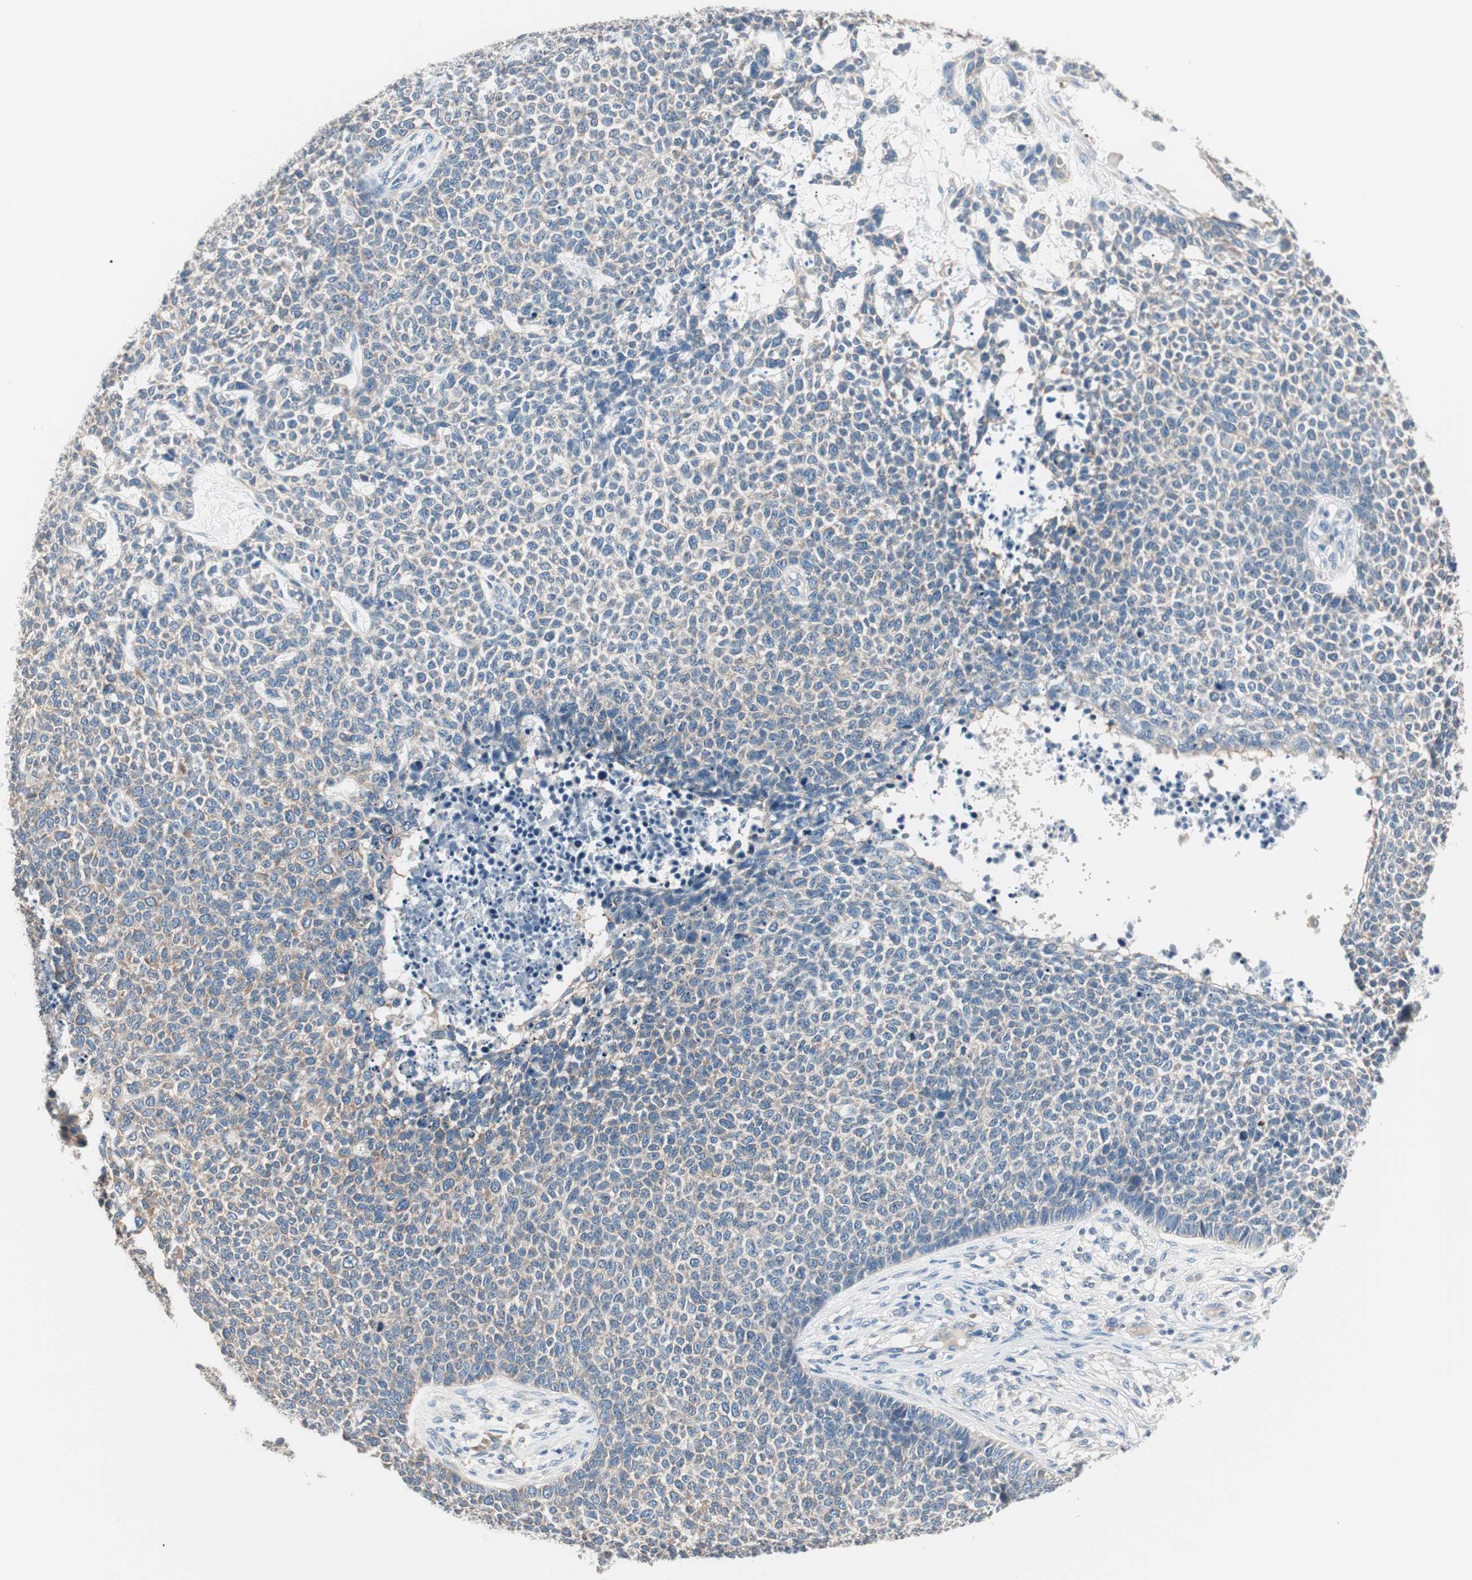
{"staining": {"intensity": "weak", "quantity": "25%-75%", "location": "cytoplasmic/membranous"}, "tissue": "skin cancer", "cell_type": "Tumor cells", "image_type": "cancer", "snomed": [{"axis": "morphology", "description": "Basal cell carcinoma"}, {"axis": "topography", "description": "Skin"}], "caption": "Brown immunohistochemical staining in skin cancer displays weak cytoplasmic/membranous expression in approximately 25%-75% of tumor cells.", "gene": "RAD54B", "patient": {"sex": "female", "age": 84}}